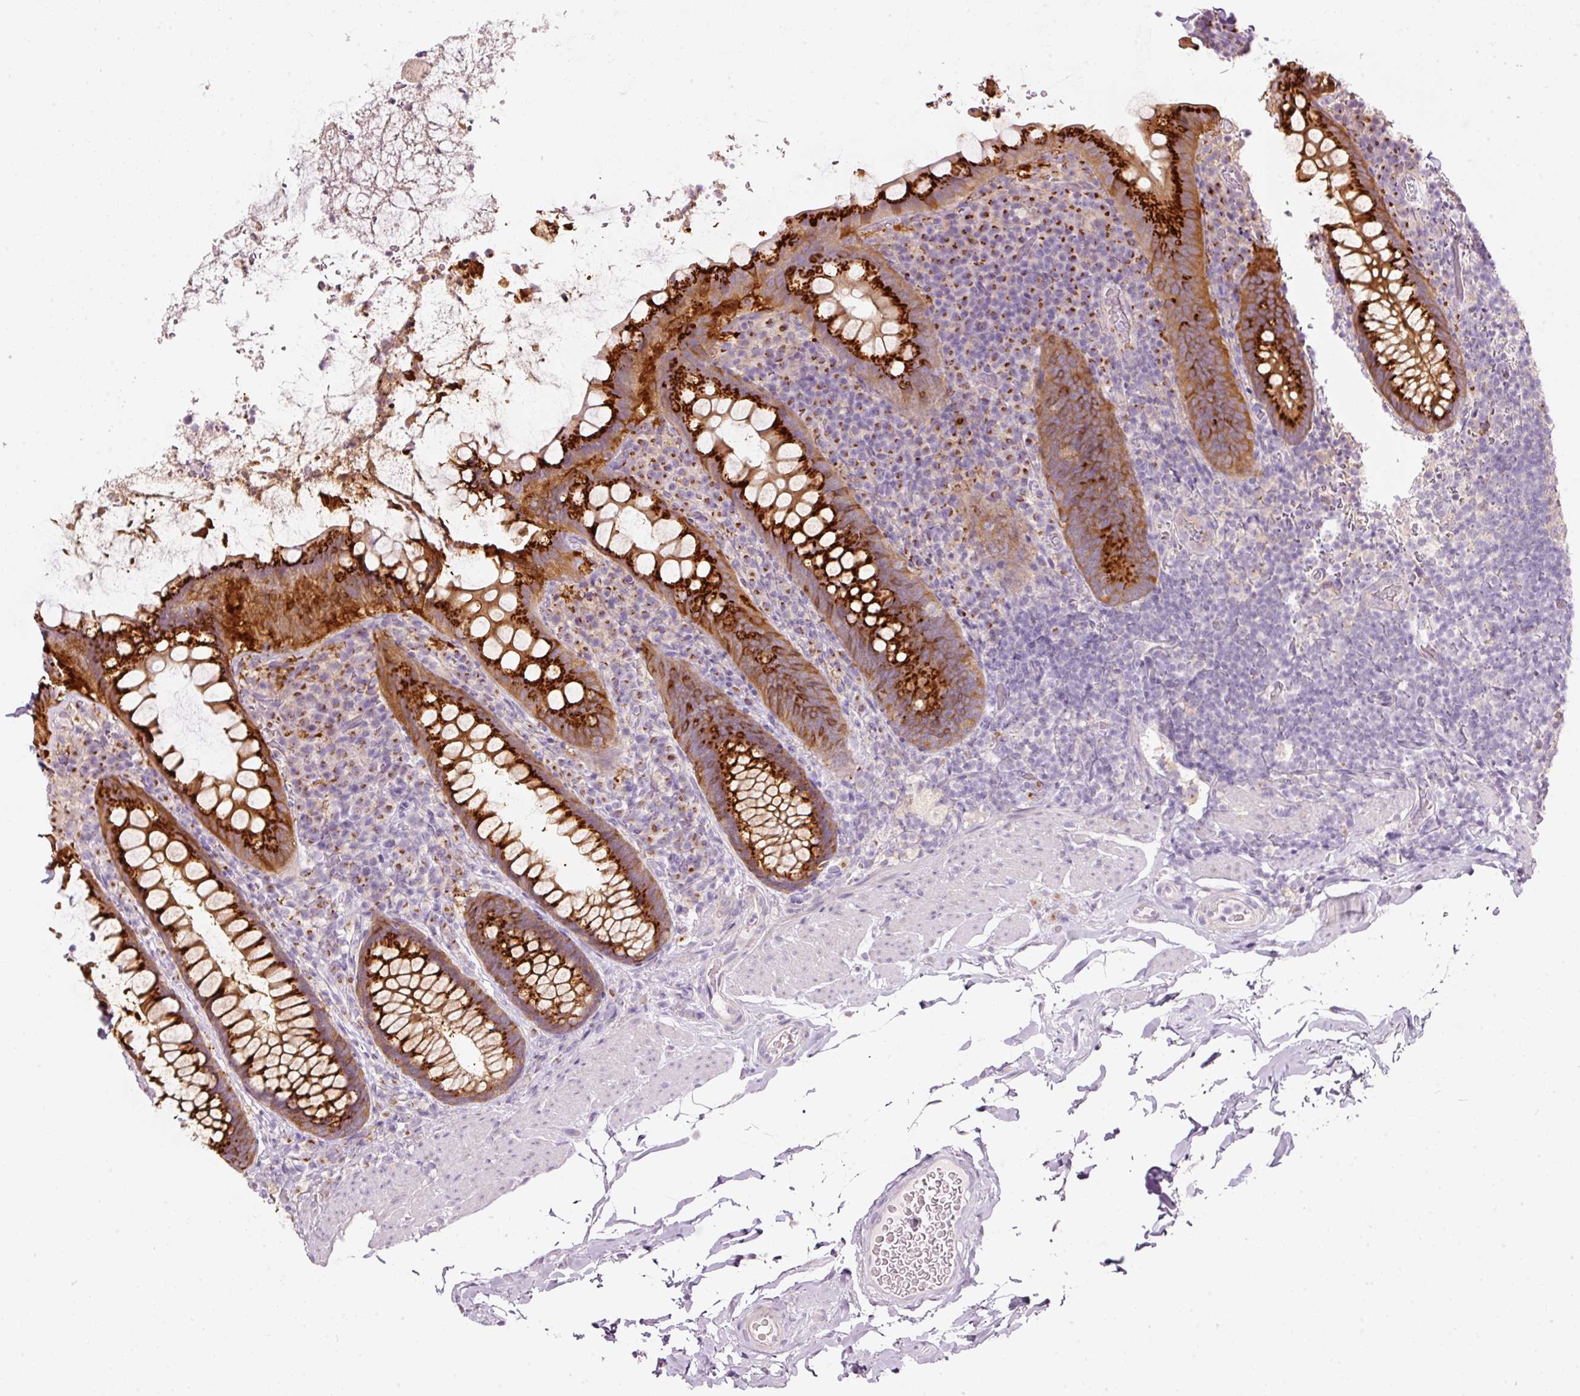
{"staining": {"intensity": "strong", "quantity": ">75%", "location": "cytoplasmic/membranous"}, "tissue": "rectum", "cell_type": "Glandular cells", "image_type": "normal", "snomed": [{"axis": "morphology", "description": "Normal tissue, NOS"}, {"axis": "topography", "description": "Rectum"}], "caption": "DAB immunohistochemical staining of benign rectum reveals strong cytoplasmic/membranous protein expression in about >75% of glandular cells.", "gene": "PDXDC1", "patient": {"sex": "female", "age": 69}}